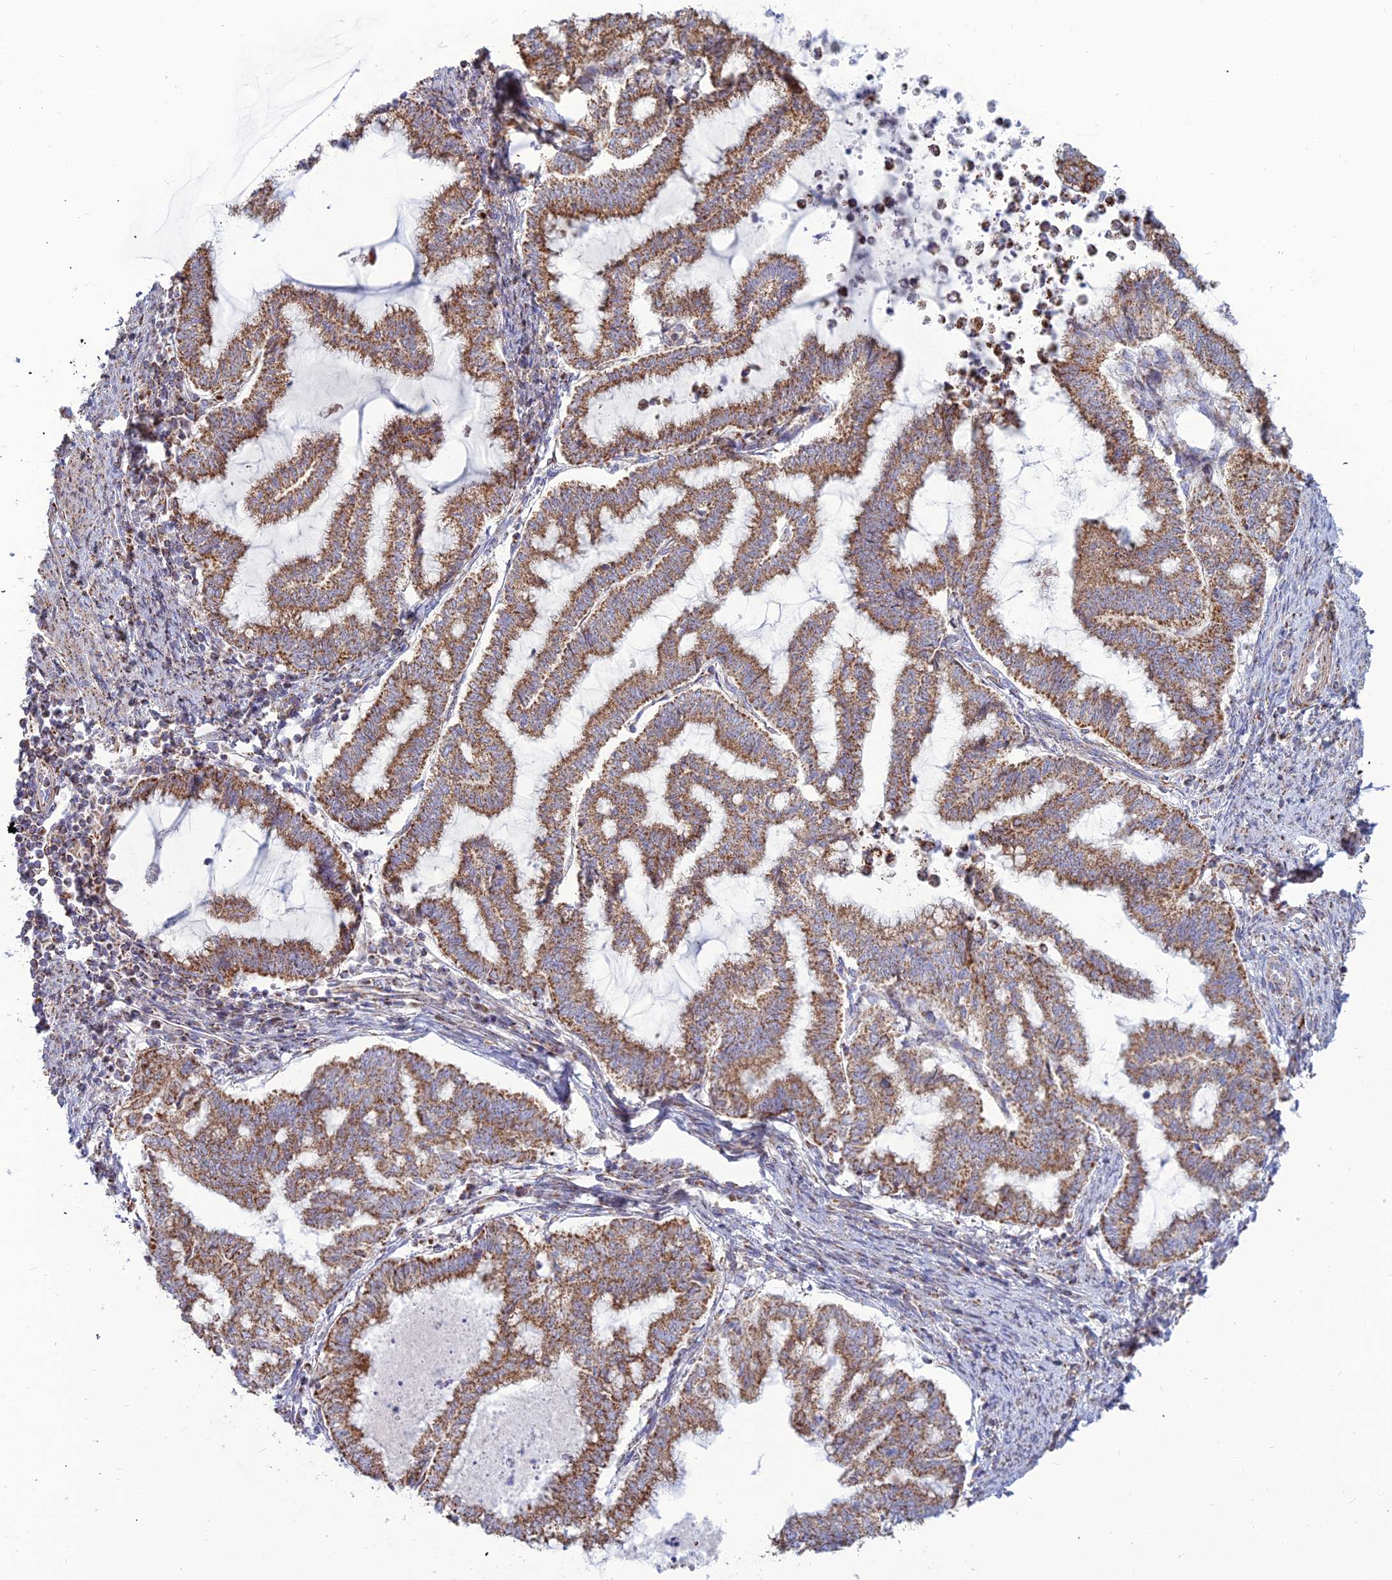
{"staining": {"intensity": "moderate", "quantity": ">75%", "location": "cytoplasmic/membranous"}, "tissue": "endometrial cancer", "cell_type": "Tumor cells", "image_type": "cancer", "snomed": [{"axis": "morphology", "description": "Adenocarcinoma, NOS"}, {"axis": "topography", "description": "Endometrium"}], "caption": "Adenocarcinoma (endometrial) tissue shows moderate cytoplasmic/membranous staining in approximately >75% of tumor cells, visualized by immunohistochemistry.", "gene": "SLC35F4", "patient": {"sex": "female", "age": 79}}